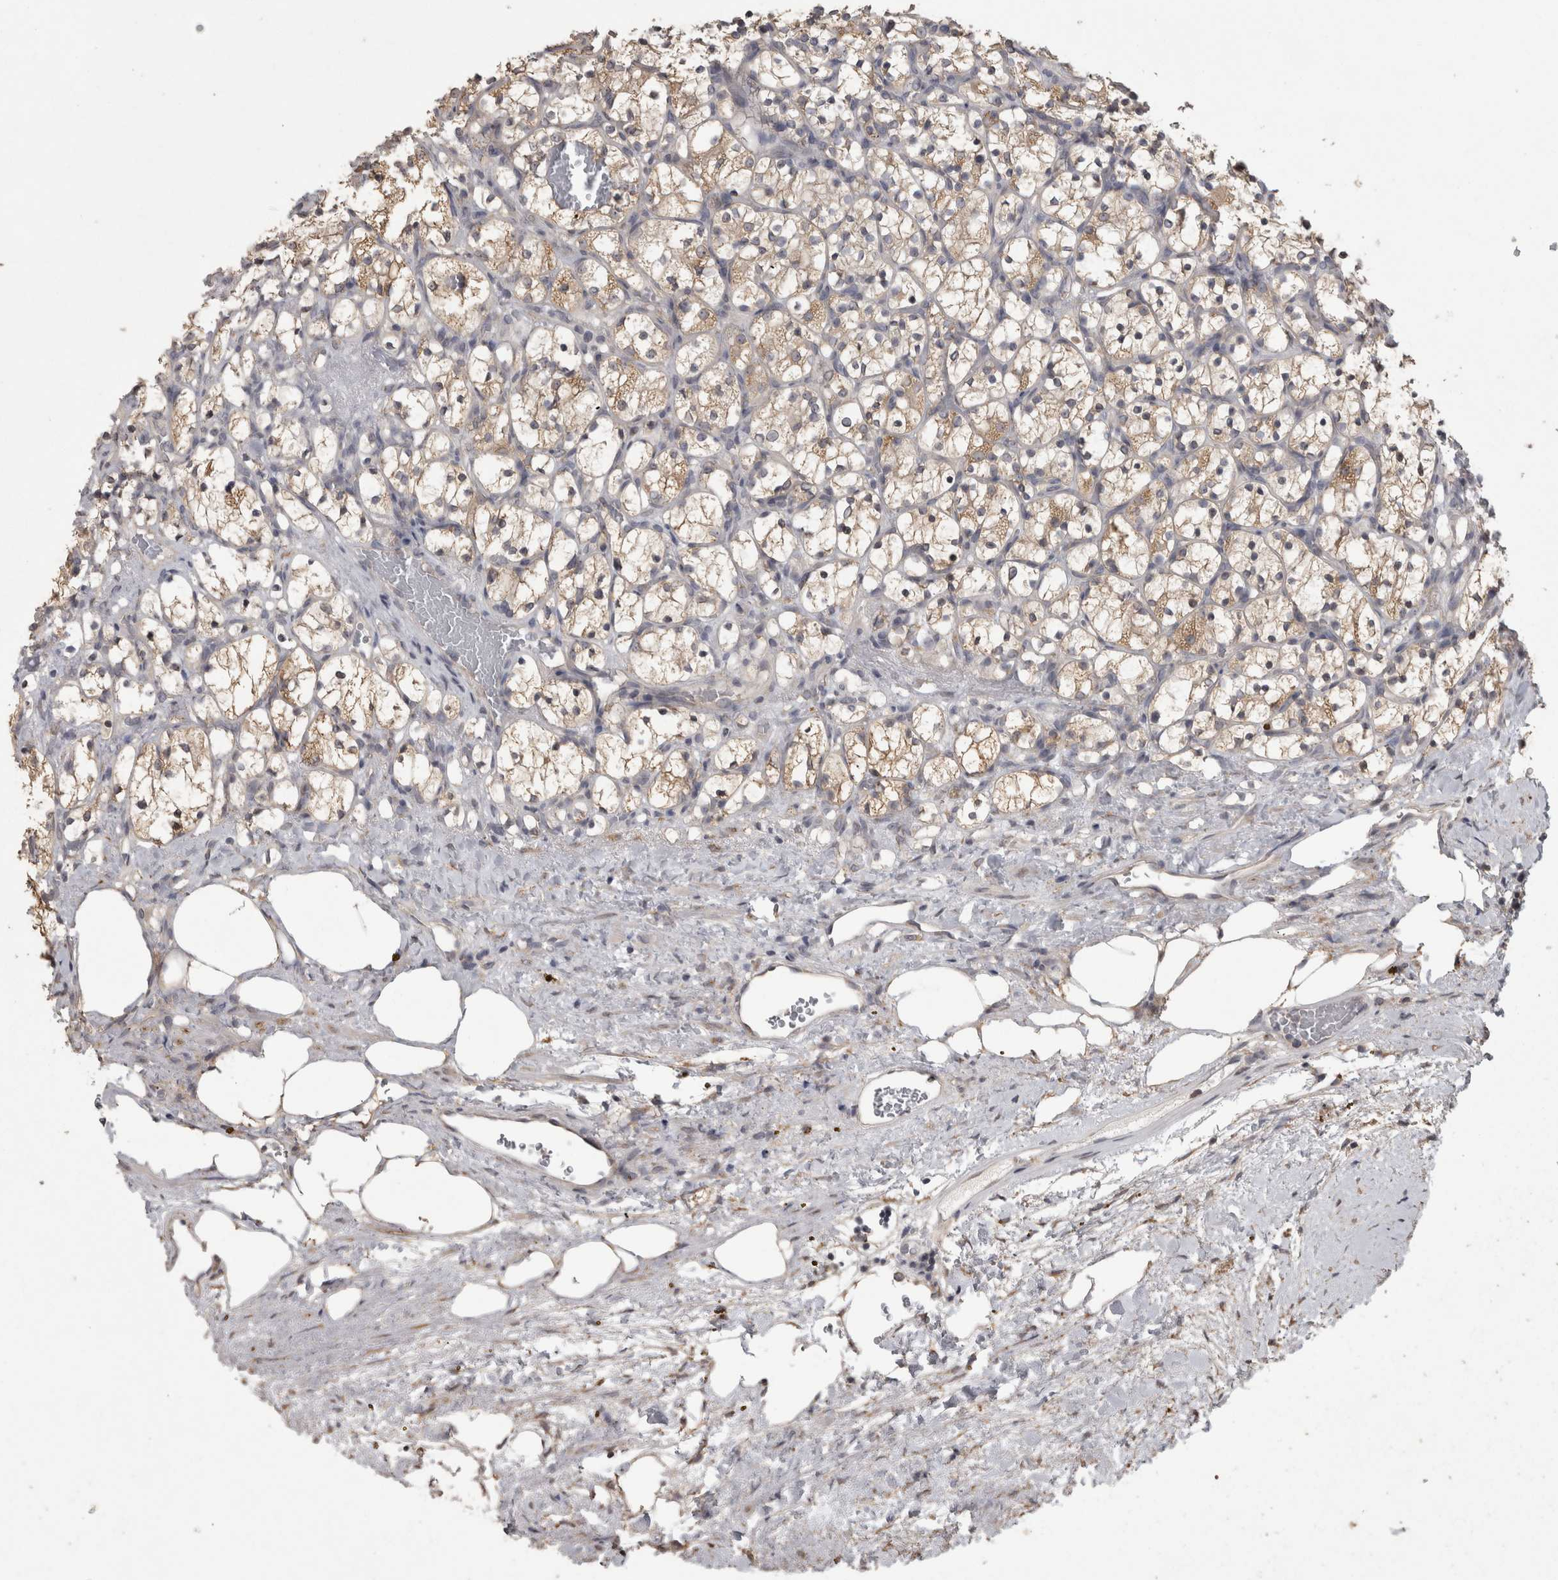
{"staining": {"intensity": "weak", "quantity": "25%-75%", "location": "cytoplasmic/membranous"}, "tissue": "renal cancer", "cell_type": "Tumor cells", "image_type": "cancer", "snomed": [{"axis": "morphology", "description": "Adenocarcinoma, NOS"}, {"axis": "topography", "description": "Kidney"}], "caption": "A histopathology image of renal cancer (adenocarcinoma) stained for a protein shows weak cytoplasmic/membranous brown staining in tumor cells. The protein is stained brown, and the nuclei are stained in blue (DAB IHC with brightfield microscopy, high magnification).", "gene": "RAB29", "patient": {"sex": "female", "age": 69}}